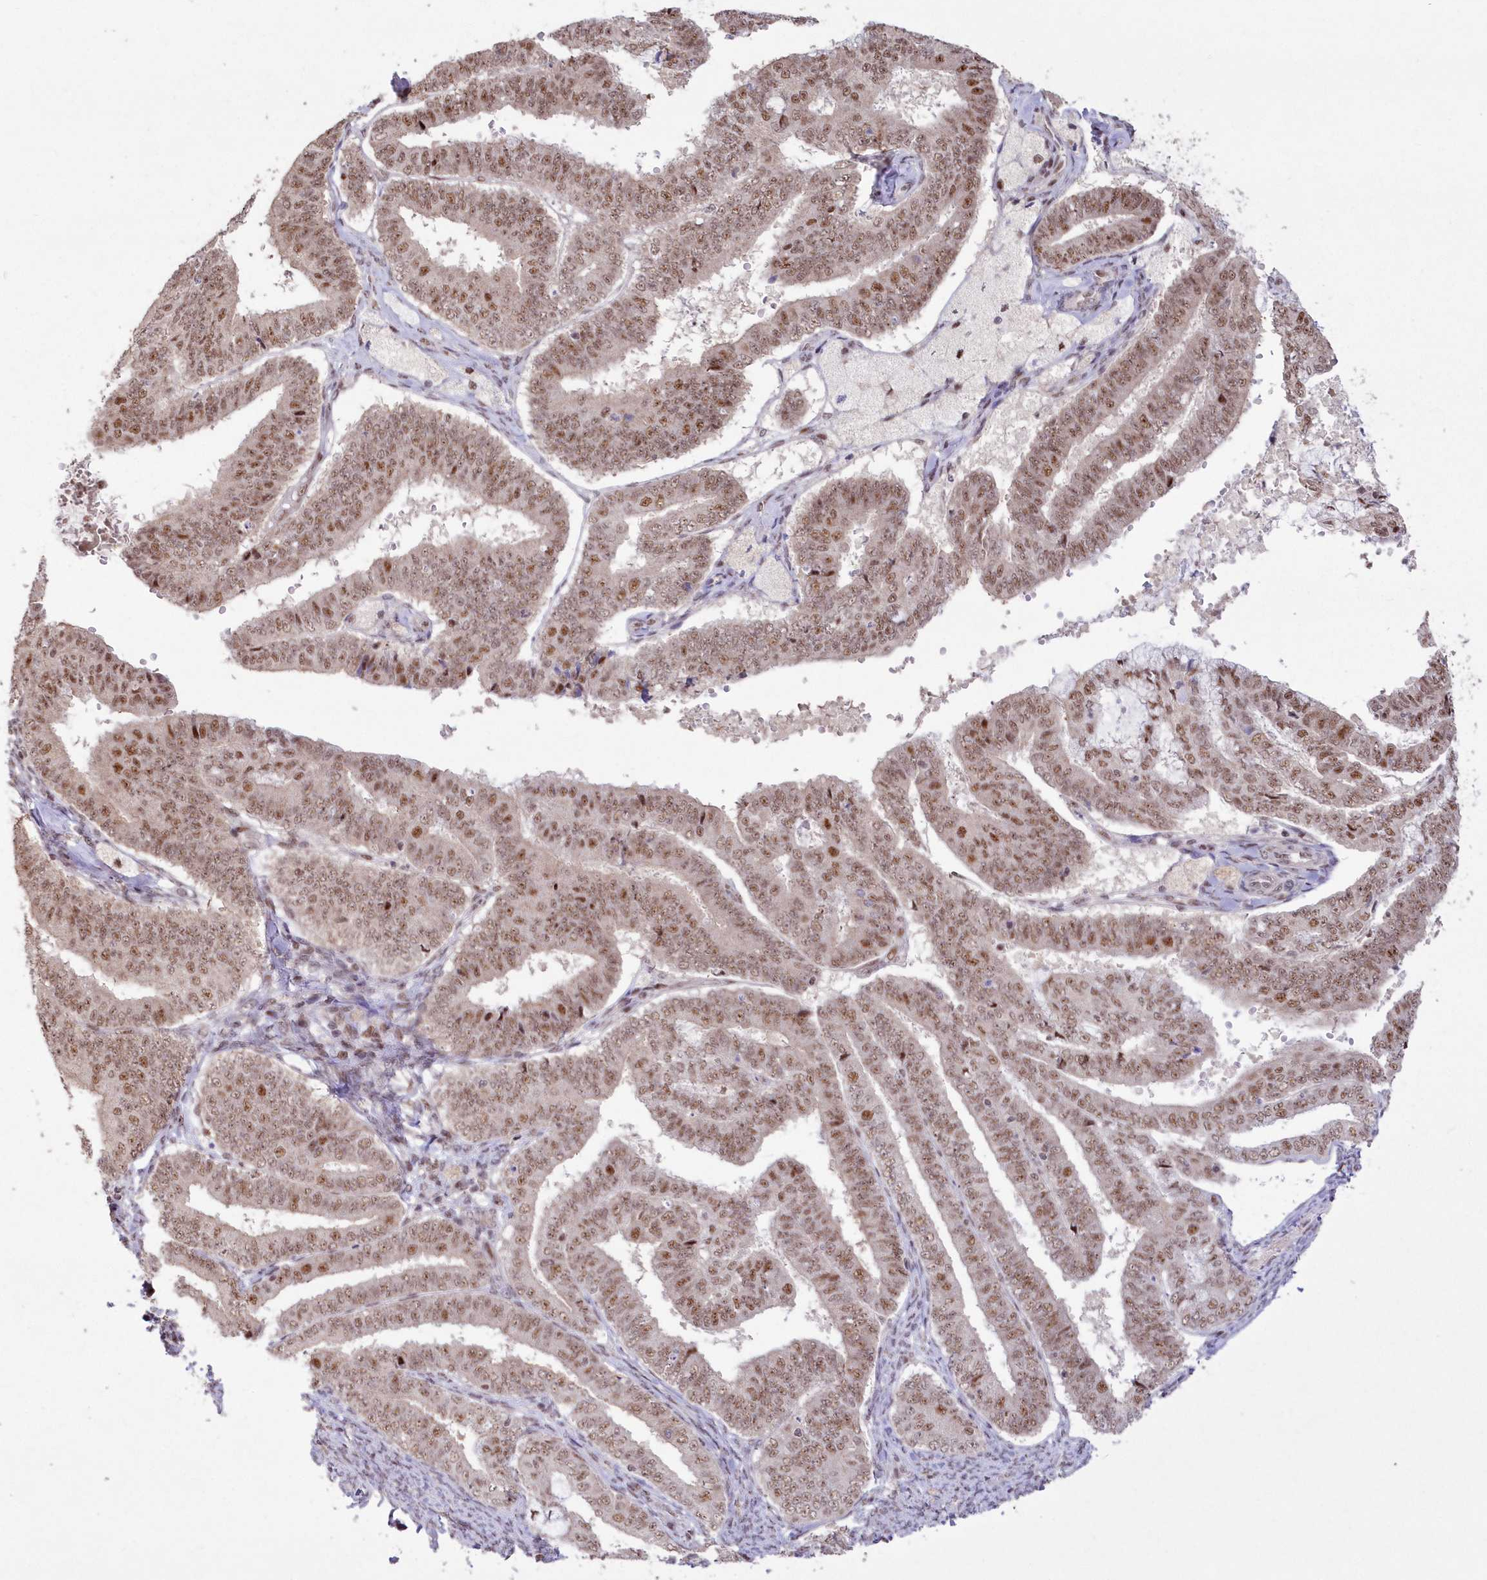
{"staining": {"intensity": "moderate", "quantity": ">75%", "location": "nuclear"}, "tissue": "endometrial cancer", "cell_type": "Tumor cells", "image_type": "cancer", "snomed": [{"axis": "morphology", "description": "Adenocarcinoma, NOS"}, {"axis": "topography", "description": "Endometrium"}], "caption": "This is a photomicrograph of immunohistochemistry staining of endometrial cancer (adenocarcinoma), which shows moderate positivity in the nuclear of tumor cells.", "gene": "WBP1L", "patient": {"sex": "female", "age": 63}}